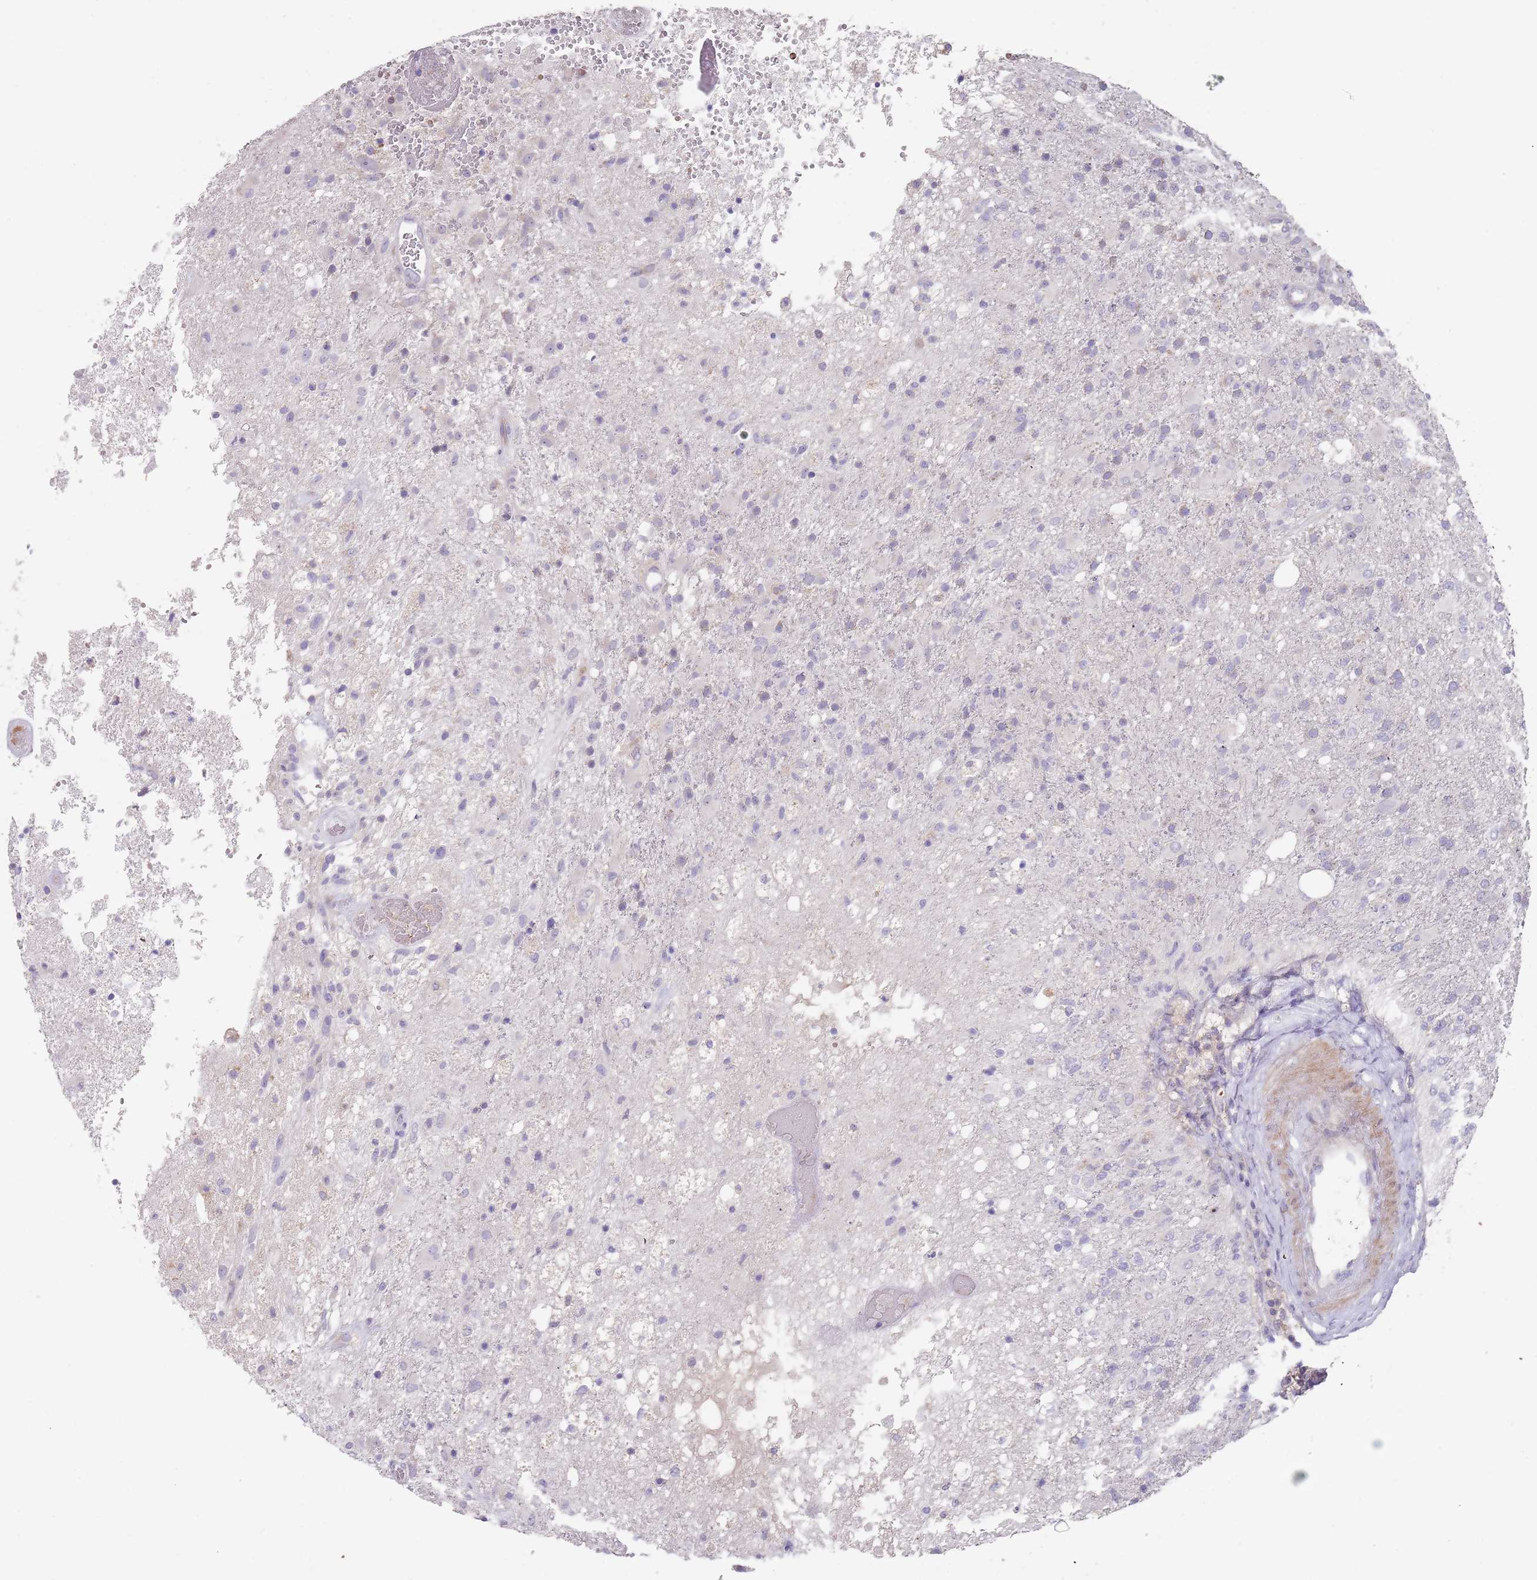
{"staining": {"intensity": "negative", "quantity": "none", "location": "none"}, "tissue": "glioma", "cell_type": "Tumor cells", "image_type": "cancer", "snomed": [{"axis": "morphology", "description": "Glioma, malignant, High grade"}, {"axis": "topography", "description": "Brain"}], "caption": "High magnification brightfield microscopy of malignant glioma (high-grade) stained with DAB (brown) and counterstained with hematoxylin (blue): tumor cells show no significant positivity. (IHC, brightfield microscopy, high magnification).", "gene": "PRAC1", "patient": {"sex": "female", "age": 74}}